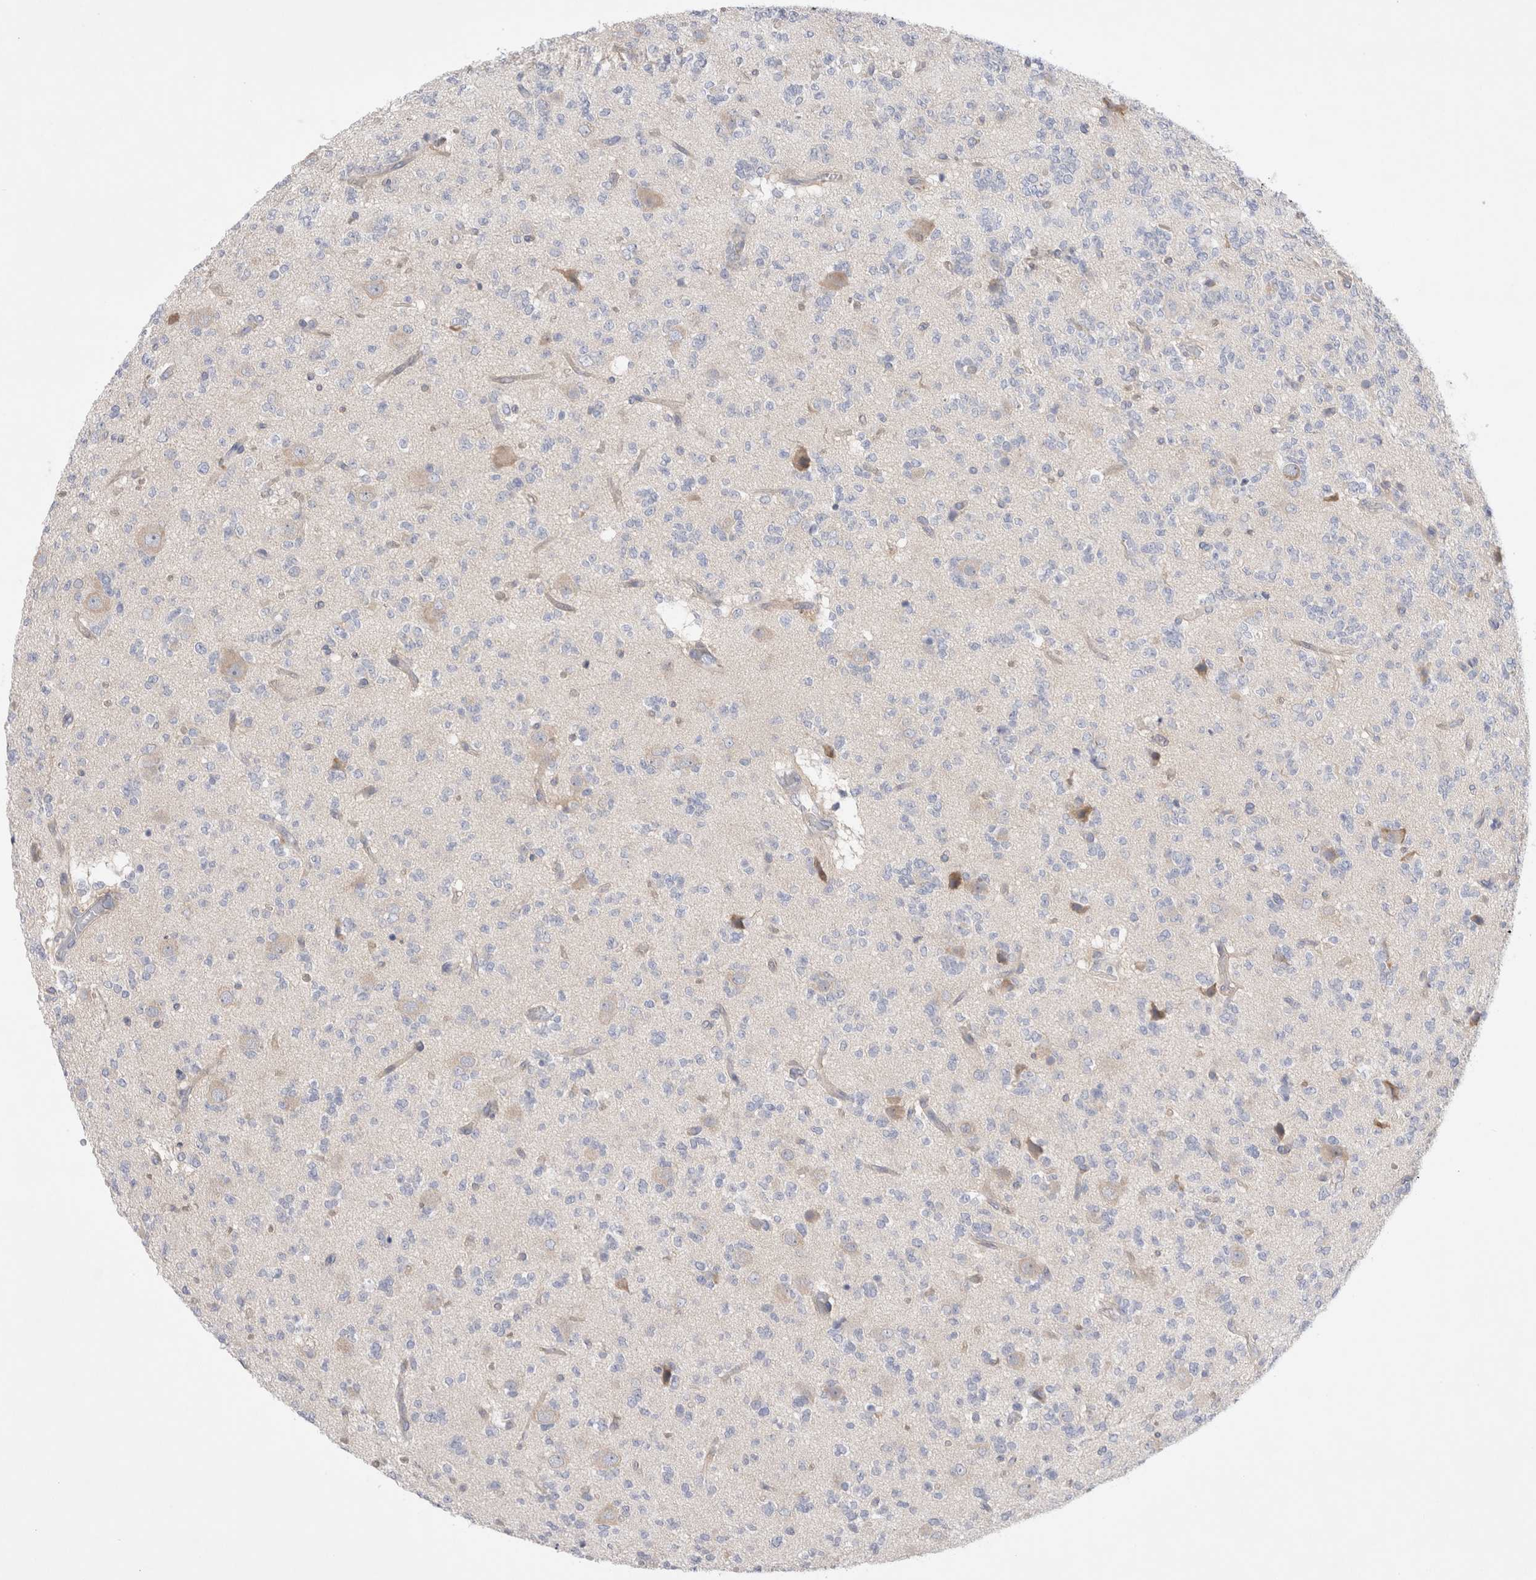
{"staining": {"intensity": "negative", "quantity": "none", "location": "none"}, "tissue": "glioma", "cell_type": "Tumor cells", "image_type": "cancer", "snomed": [{"axis": "morphology", "description": "Glioma, malignant, Low grade"}, {"axis": "topography", "description": "Brain"}], "caption": "Immunohistochemistry (IHC) micrograph of neoplastic tissue: human glioma stained with DAB demonstrates no significant protein expression in tumor cells.", "gene": "RBM12B", "patient": {"sex": "male", "age": 38}}